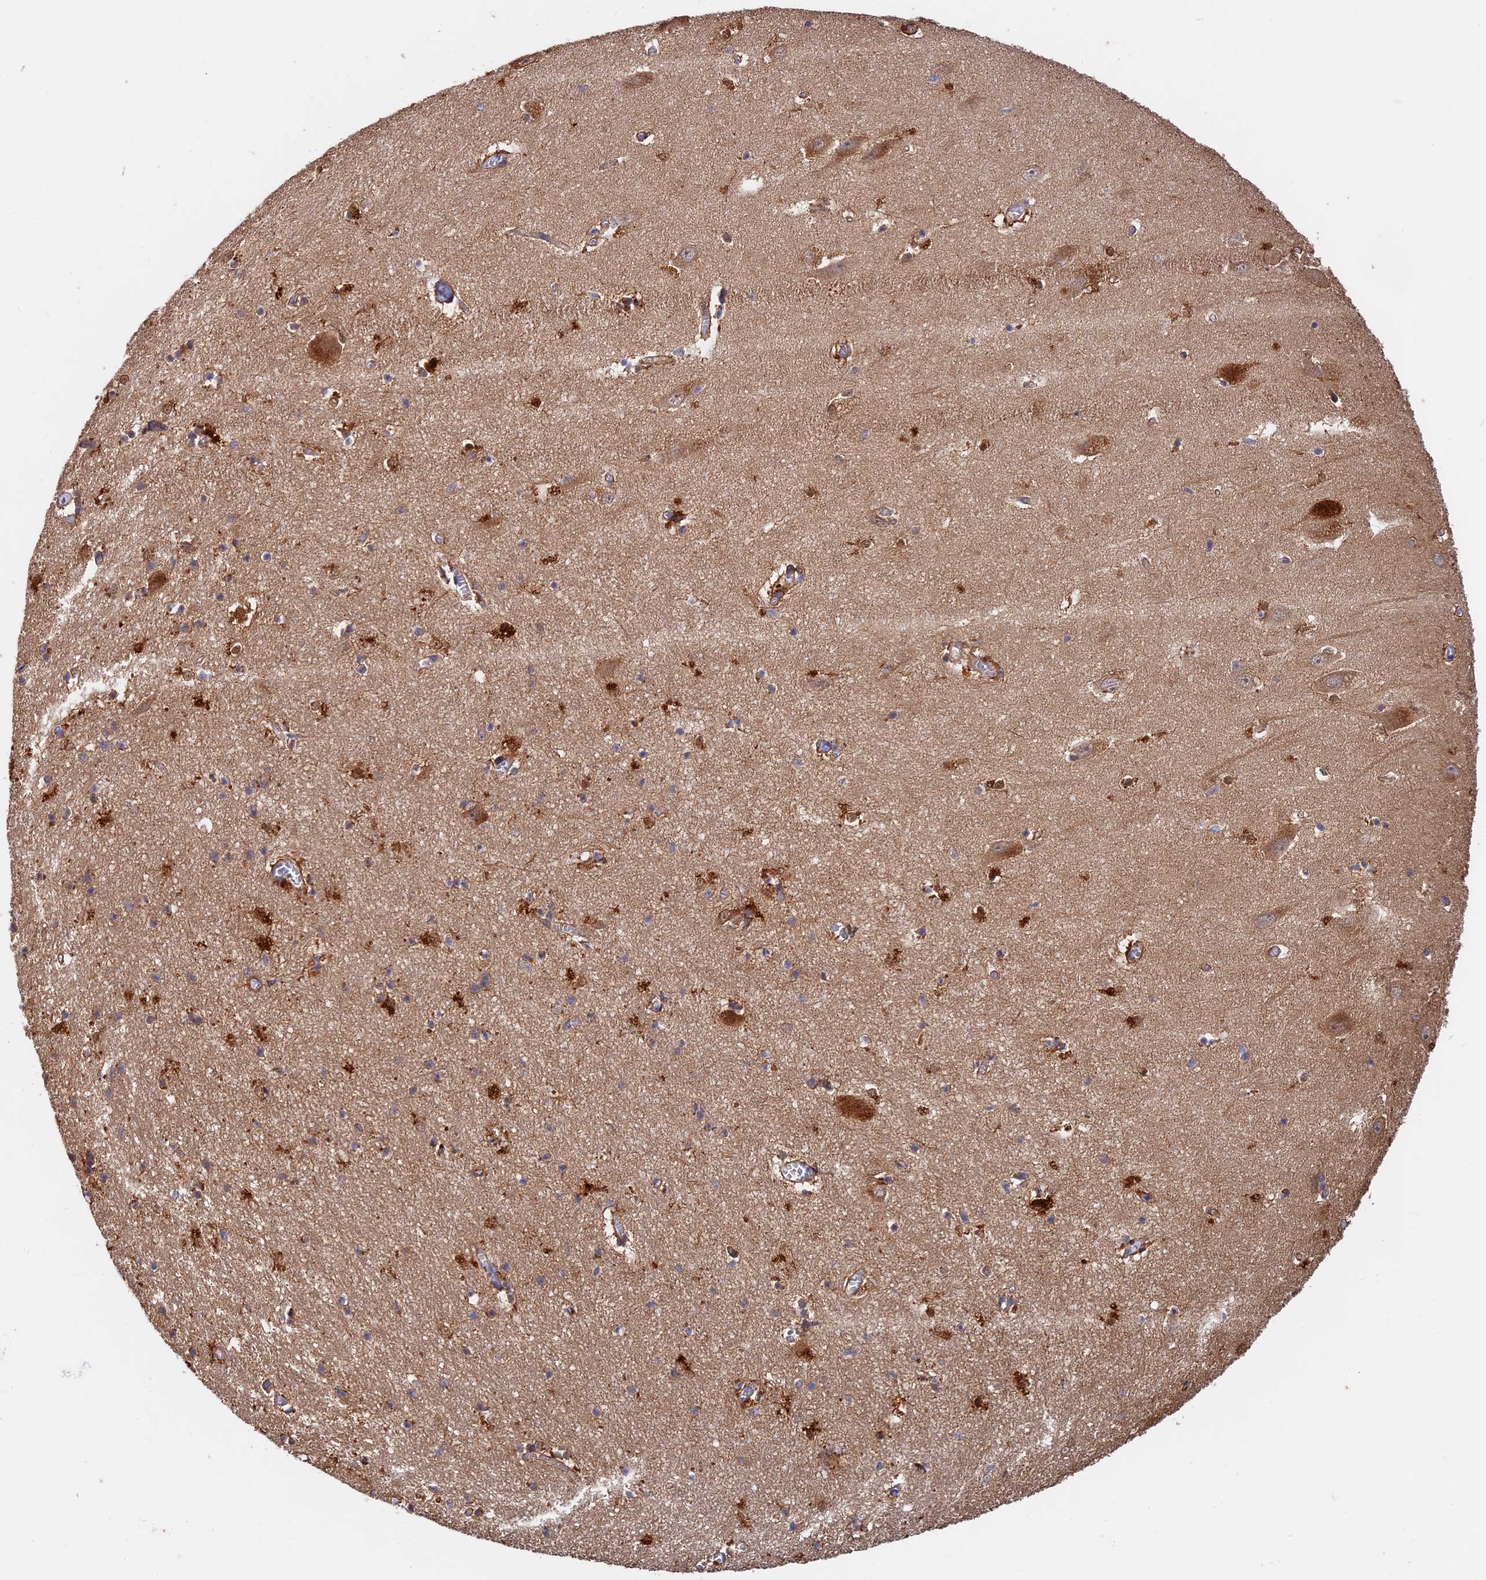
{"staining": {"intensity": "moderate", "quantity": "<25%", "location": "cytoplasmic/membranous"}, "tissue": "hippocampus", "cell_type": "Glial cells", "image_type": "normal", "snomed": [{"axis": "morphology", "description": "Normal tissue, NOS"}, {"axis": "topography", "description": "Hippocampus"}], "caption": "Immunohistochemistry (IHC) (DAB) staining of normal hippocampus exhibits moderate cytoplasmic/membranous protein staining in about <25% of glial cells.", "gene": "BLVRA", "patient": {"sex": "female", "age": 64}}